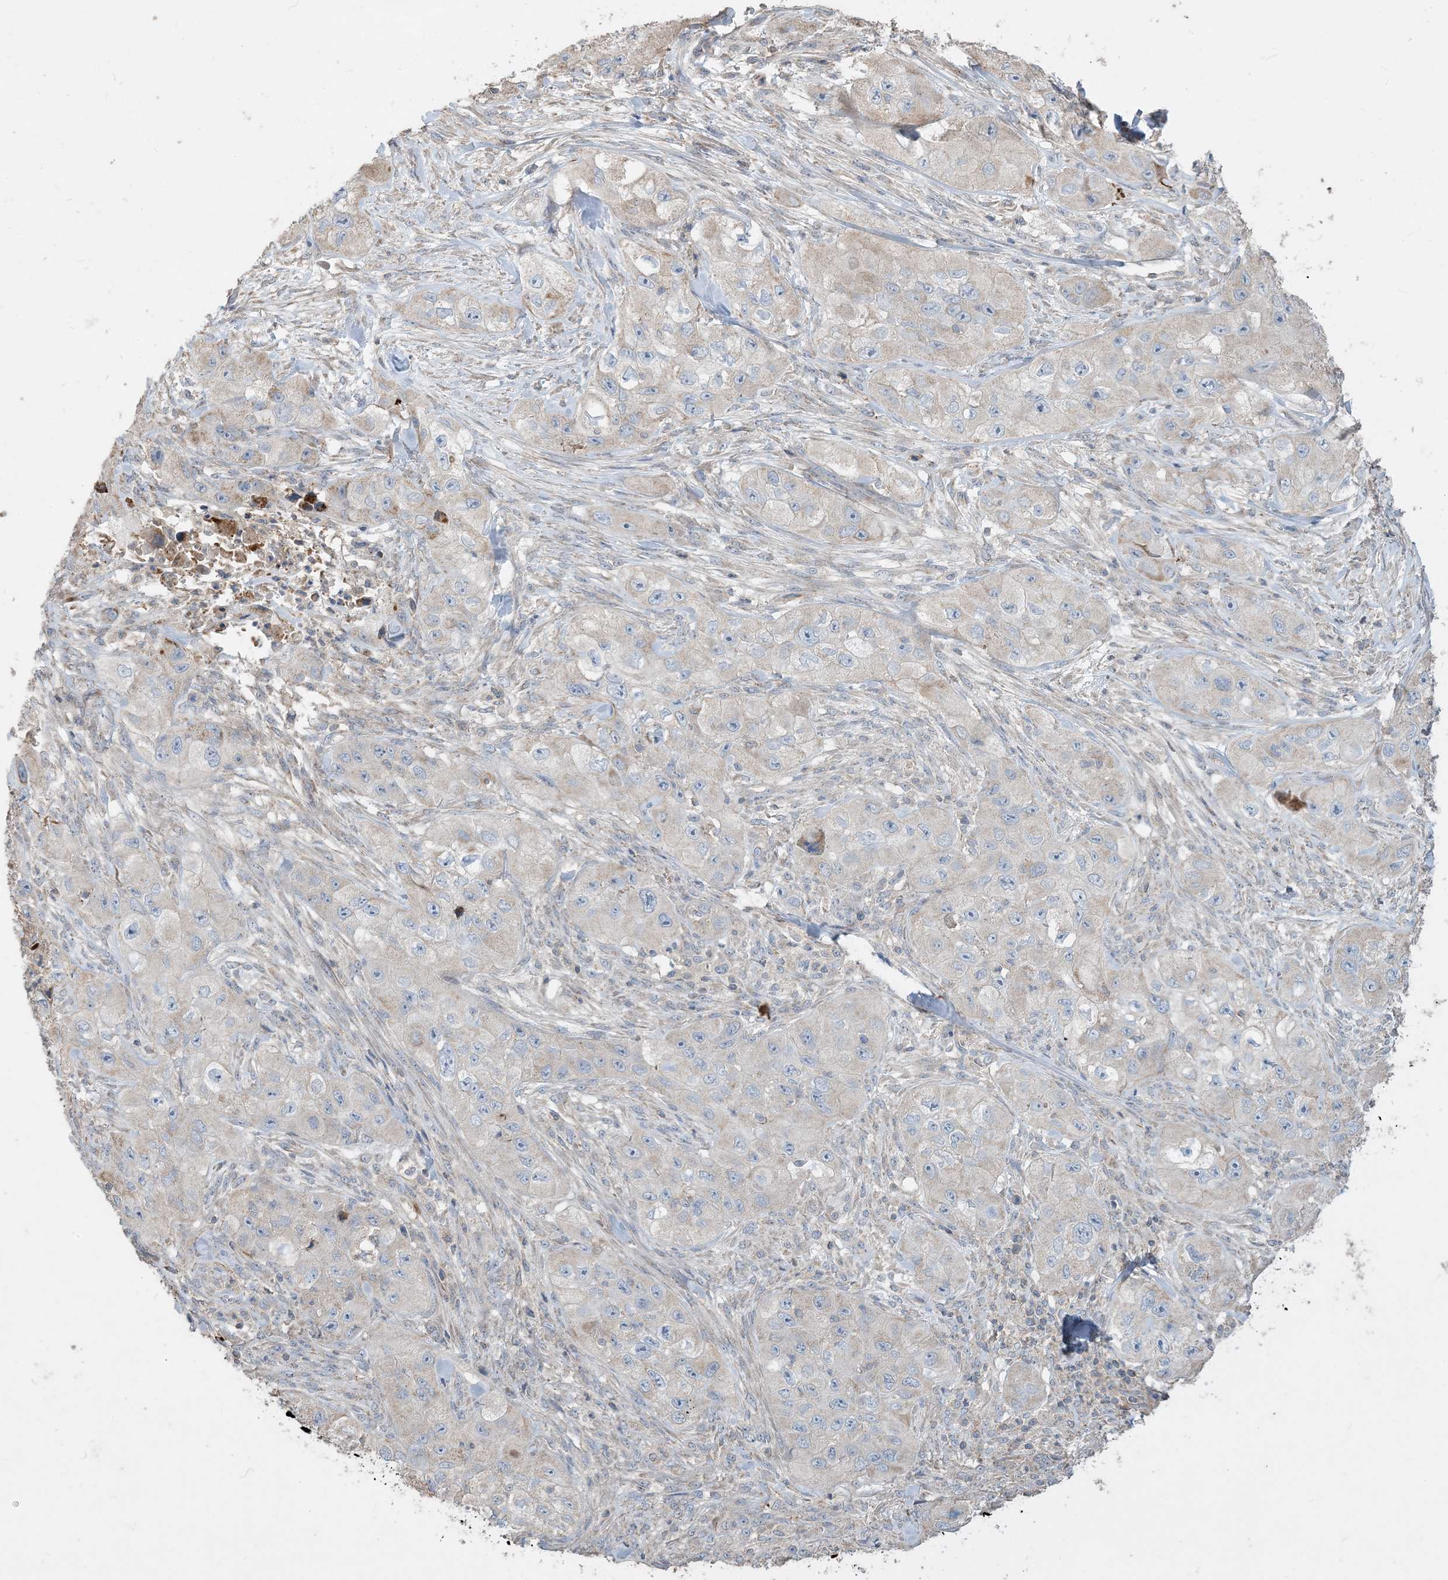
{"staining": {"intensity": "negative", "quantity": "none", "location": "none"}, "tissue": "skin cancer", "cell_type": "Tumor cells", "image_type": "cancer", "snomed": [{"axis": "morphology", "description": "Squamous cell carcinoma, NOS"}, {"axis": "topography", "description": "Skin"}, {"axis": "topography", "description": "Subcutis"}], "caption": "IHC histopathology image of human skin cancer stained for a protein (brown), which exhibits no expression in tumor cells.", "gene": "ECHDC1", "patient": {"sex": "male", "age": 73}}